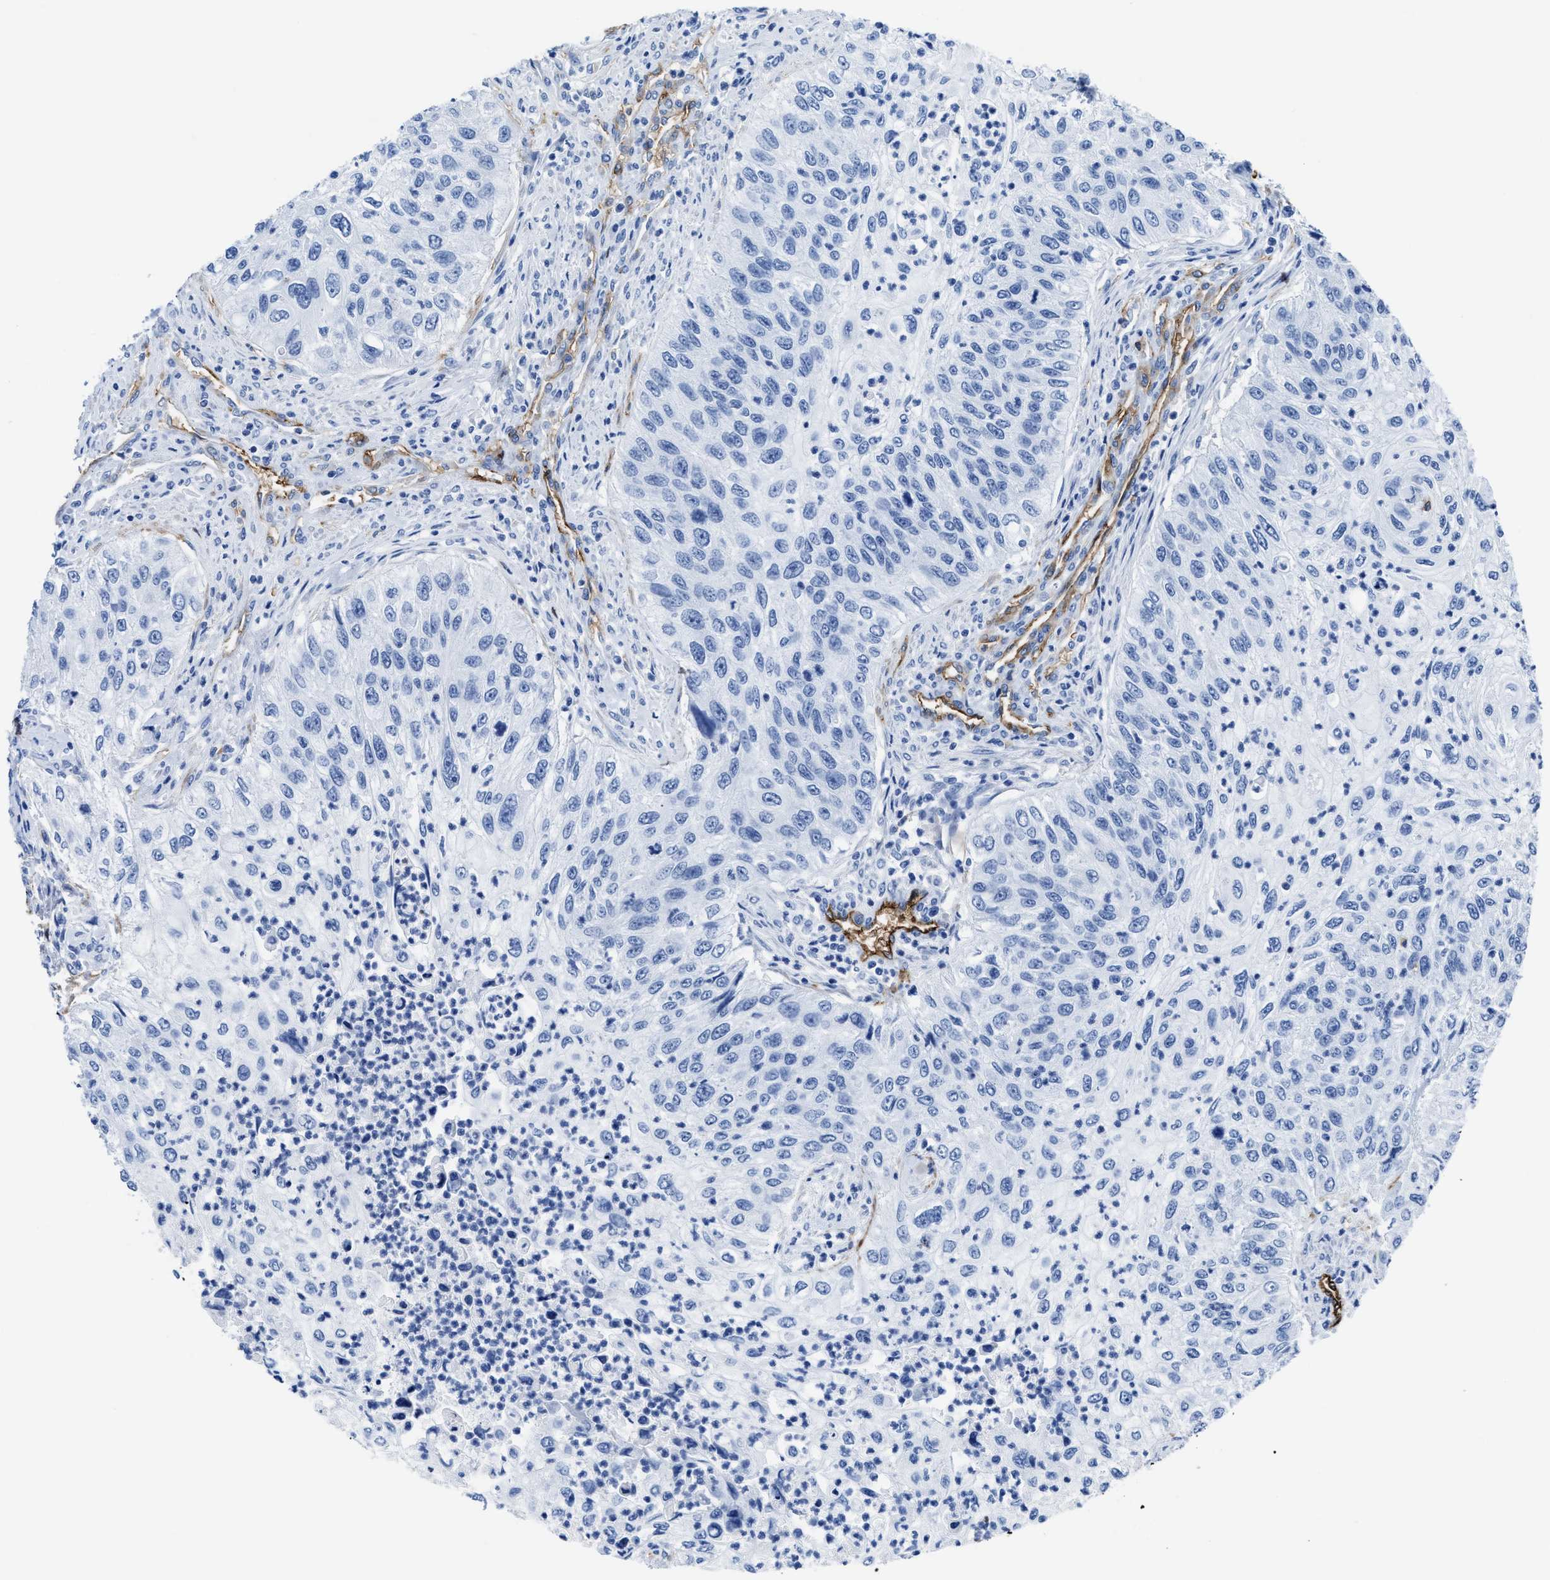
{"staining": {"intensity": "negative", "quantity": "none", "location": "none"}, "tissue": "urothelial cancer", "cell_type": "Tumor cells", "image_type": "cancer", "snomed": [{"axis": "morphology", "description": "Urothelial carcinoma, High grade"}, {"axis": "topography", "description": "Urinary bladder"}], "caption": "A histopathology image of human urothelial cancer is negative for staining in tumor cells.", "gene": "AQP1", "patient": {"sex": "female", "age": 60}}